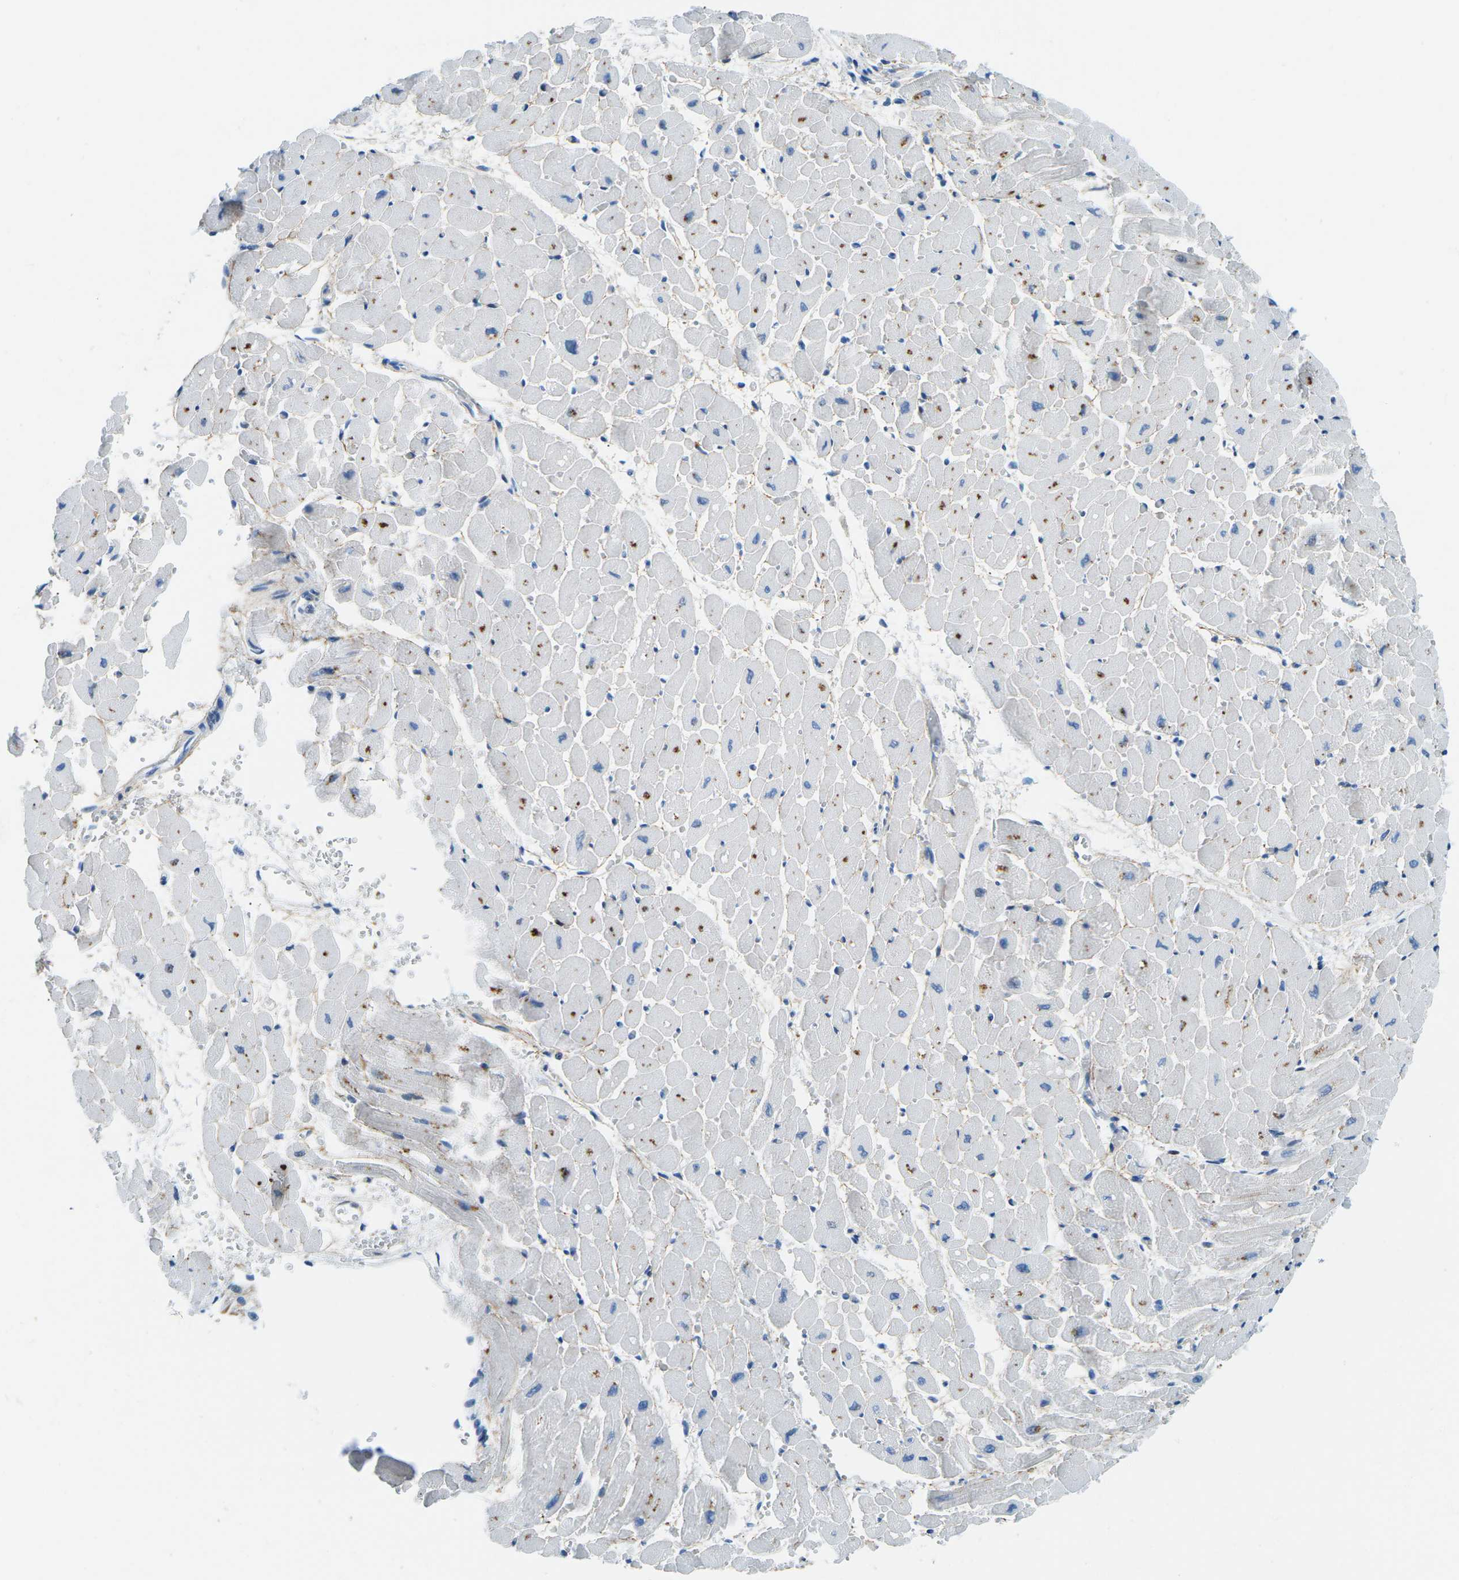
{"staining": {"intensity": "moderate", "quantity": "25%-75%", "location": "cytoplasmic/membranous"}, "tissue": "heart muscle", "cell_type": "Cardiomyocytes", "image_type": "normal", "snomed": [{"axis": "morphology", "description": "Normal tissue, NOS"}, {"axis": "topography", "description": "Heart"}], "caption": "Brown immunohistochemical staining in benign human heart muscle displays moderate cytoplasmic/membranous staining in approximately 25%-75% of cardiomyocytes. Nuclei are stained in blue.", "gene": "CFB", "patient": {"sex": "male", "age": 45}}